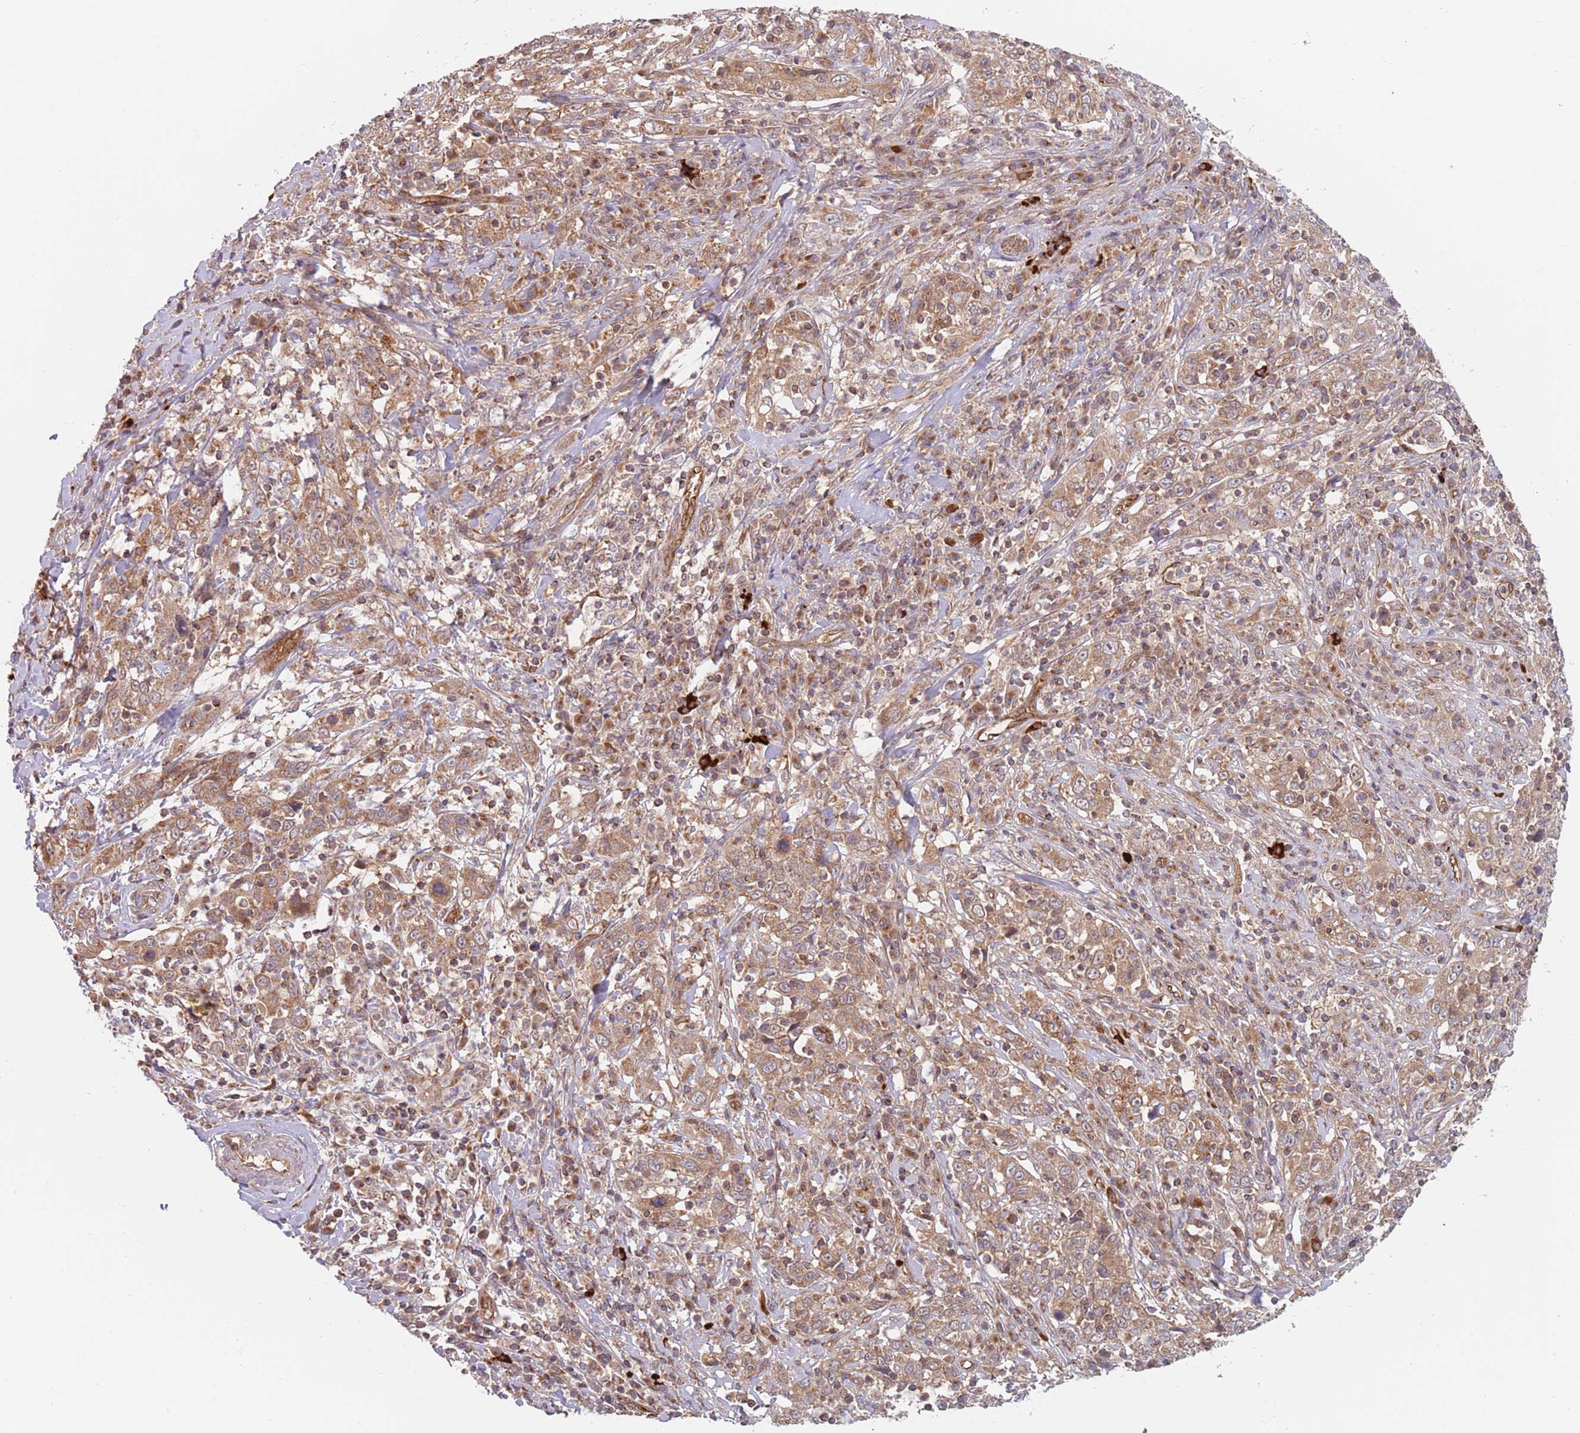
{"staining": {"intensity": "moderate", "quantity": ">75%", "location": "cytoplasmic/membranous"}, "tissue": "cervical cancer", "cell_type": "Tumor cells", "image_type": "cancer", "snomed": [{"axis": "morphology", "description": "Squamous cell carcinoma, NOS"}, {"axis": "topography", "description": "Cervix"}], "caption": "Protein analysis of cervical squamous cell carcinoma tissue displays moderate cytoplasmic/membranous expression in about >75% of tumor cells.", "gene": "GUK1", "patient": {"sex": "female", "age": 46}}